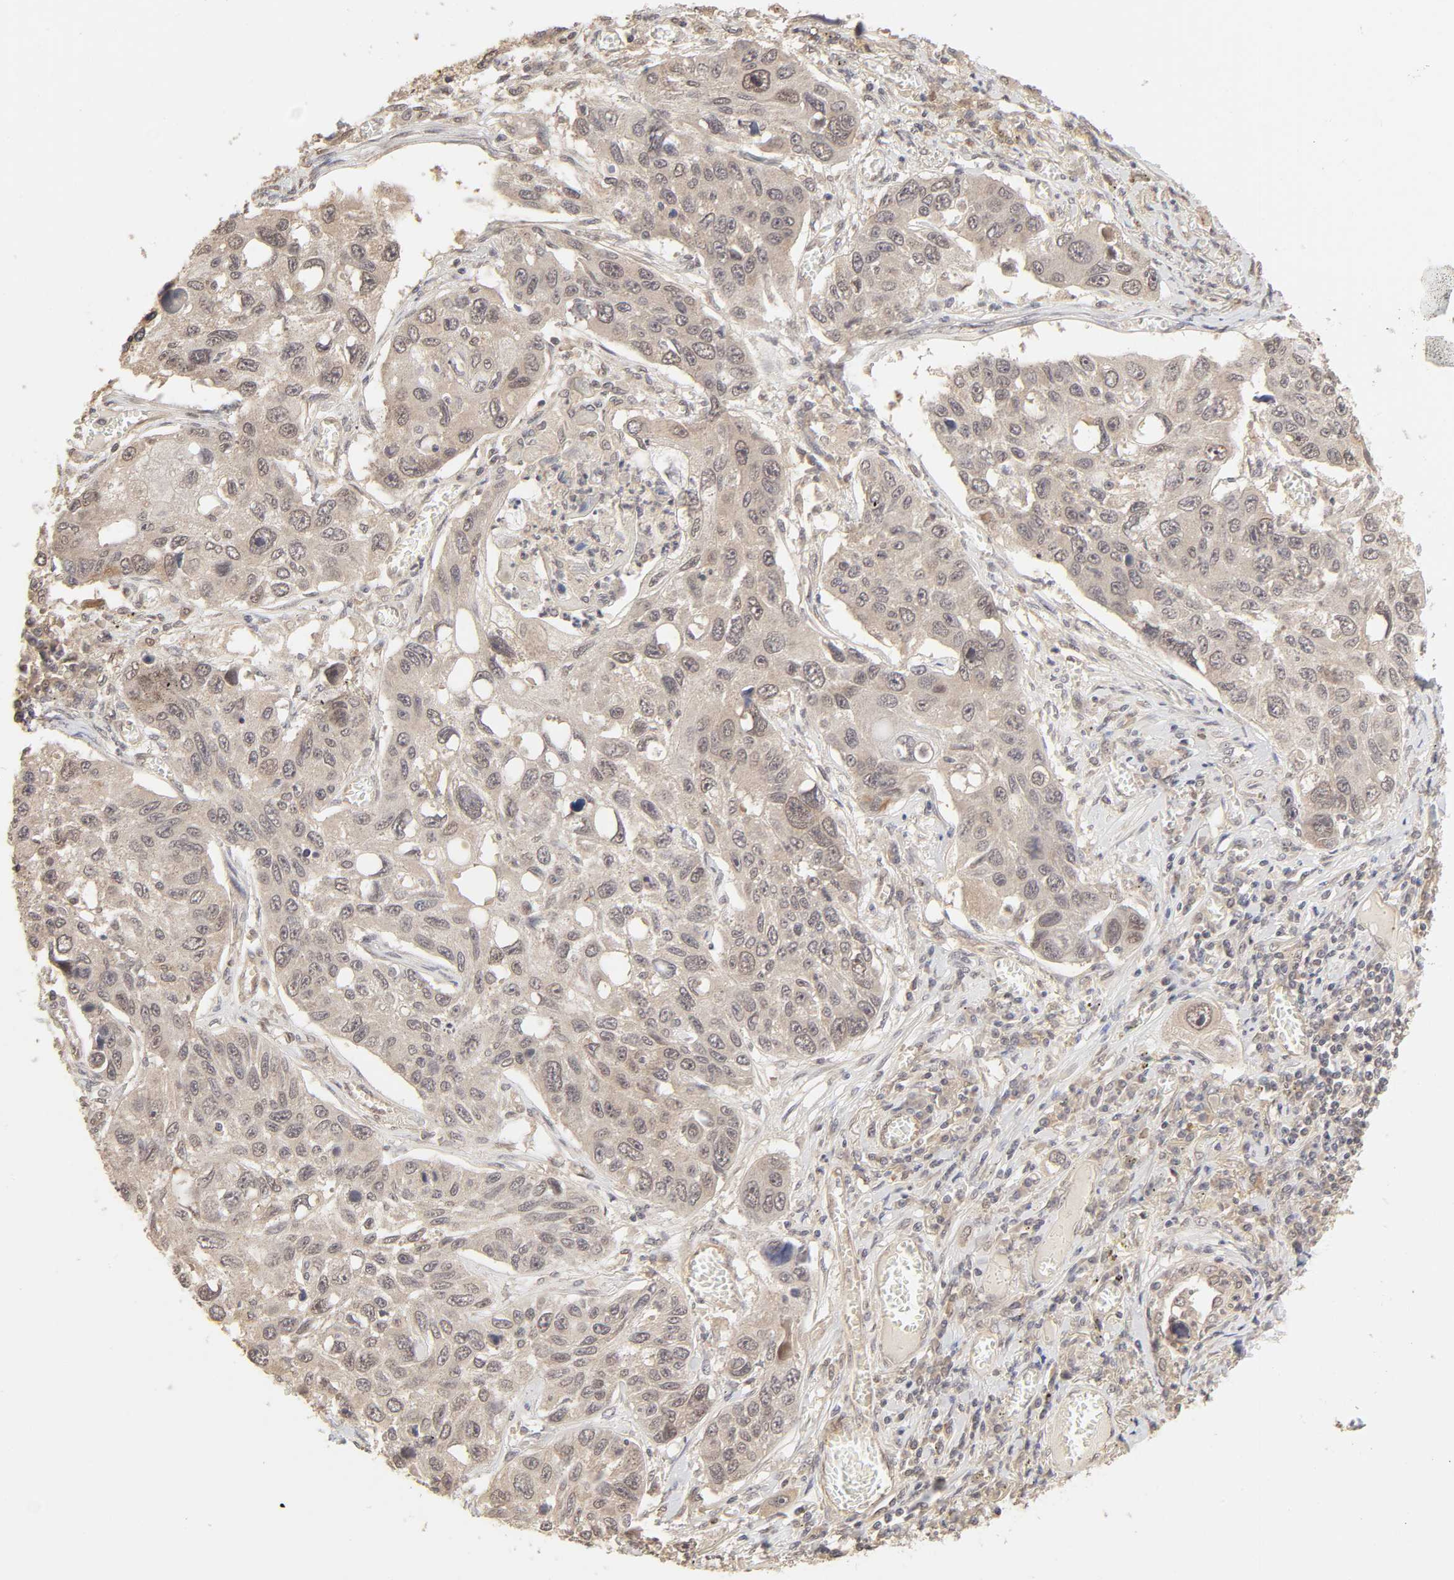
{"staining": {"intensity": "weak", "quantity": ">75%", "location": "cytoplasmic/membranous"}, "tissue": "lung cancer", "cell_type": "Tumor cells", "image_type": "cancer", "snomed": [{"axis": "morphology", "description": "Squamous cell carcinoma, NOS"}, {"axis": "topography", "description": "Lung"}], "caption": "DAB (3,3'-diaminobenzidine) immunohistochemical staining of human lung squamous cell carcinoma shows weak cytoplasmic/membranous protein expression in approximately >75% of tumor cells.", "gene": "MAPK1", "patient": {"sex": "male", "age": 71}}